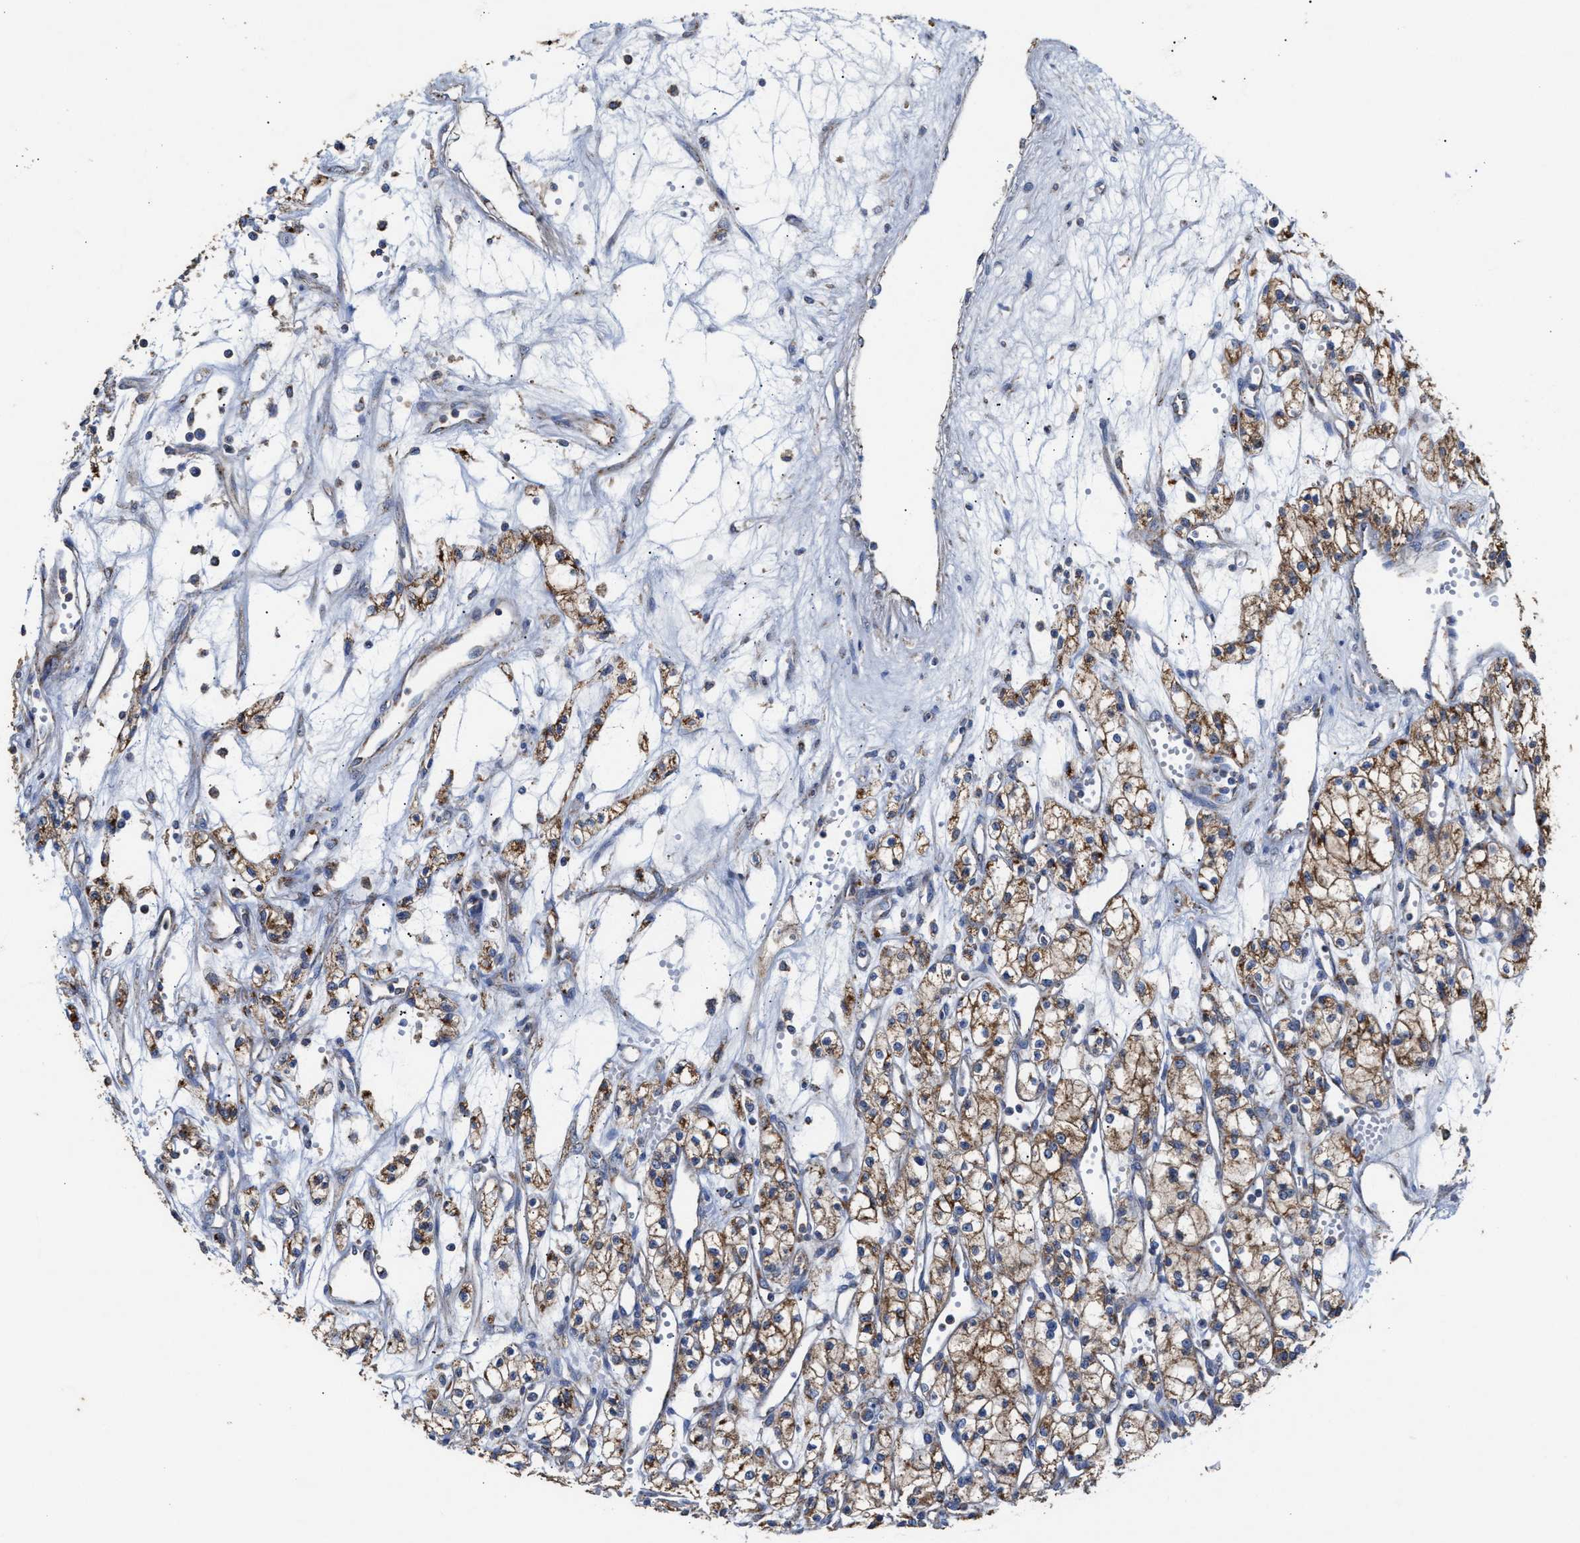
{"staining": {"intensity": "moderate", "quantity": ">75%", "location": "cytoplasmic/membranous"}, "tissue": "renal cancer", "cell_type": "Tumor cells", "image_type": "cancer", "snomed": [{"axis": "morphology", "description": "Adenocarcinoma, NOS"}, {"axis": "topography", "description": "Kidney"}], "caption": "A histopathology image showing moderate cytoplasmic/membranous expression in about >75% of tumor cells in adenocarcinoma (renal), as visualized by brown immunohistochemical staining.", "gene": "MECR", "patient": {"sex": "male", "age": 59}}